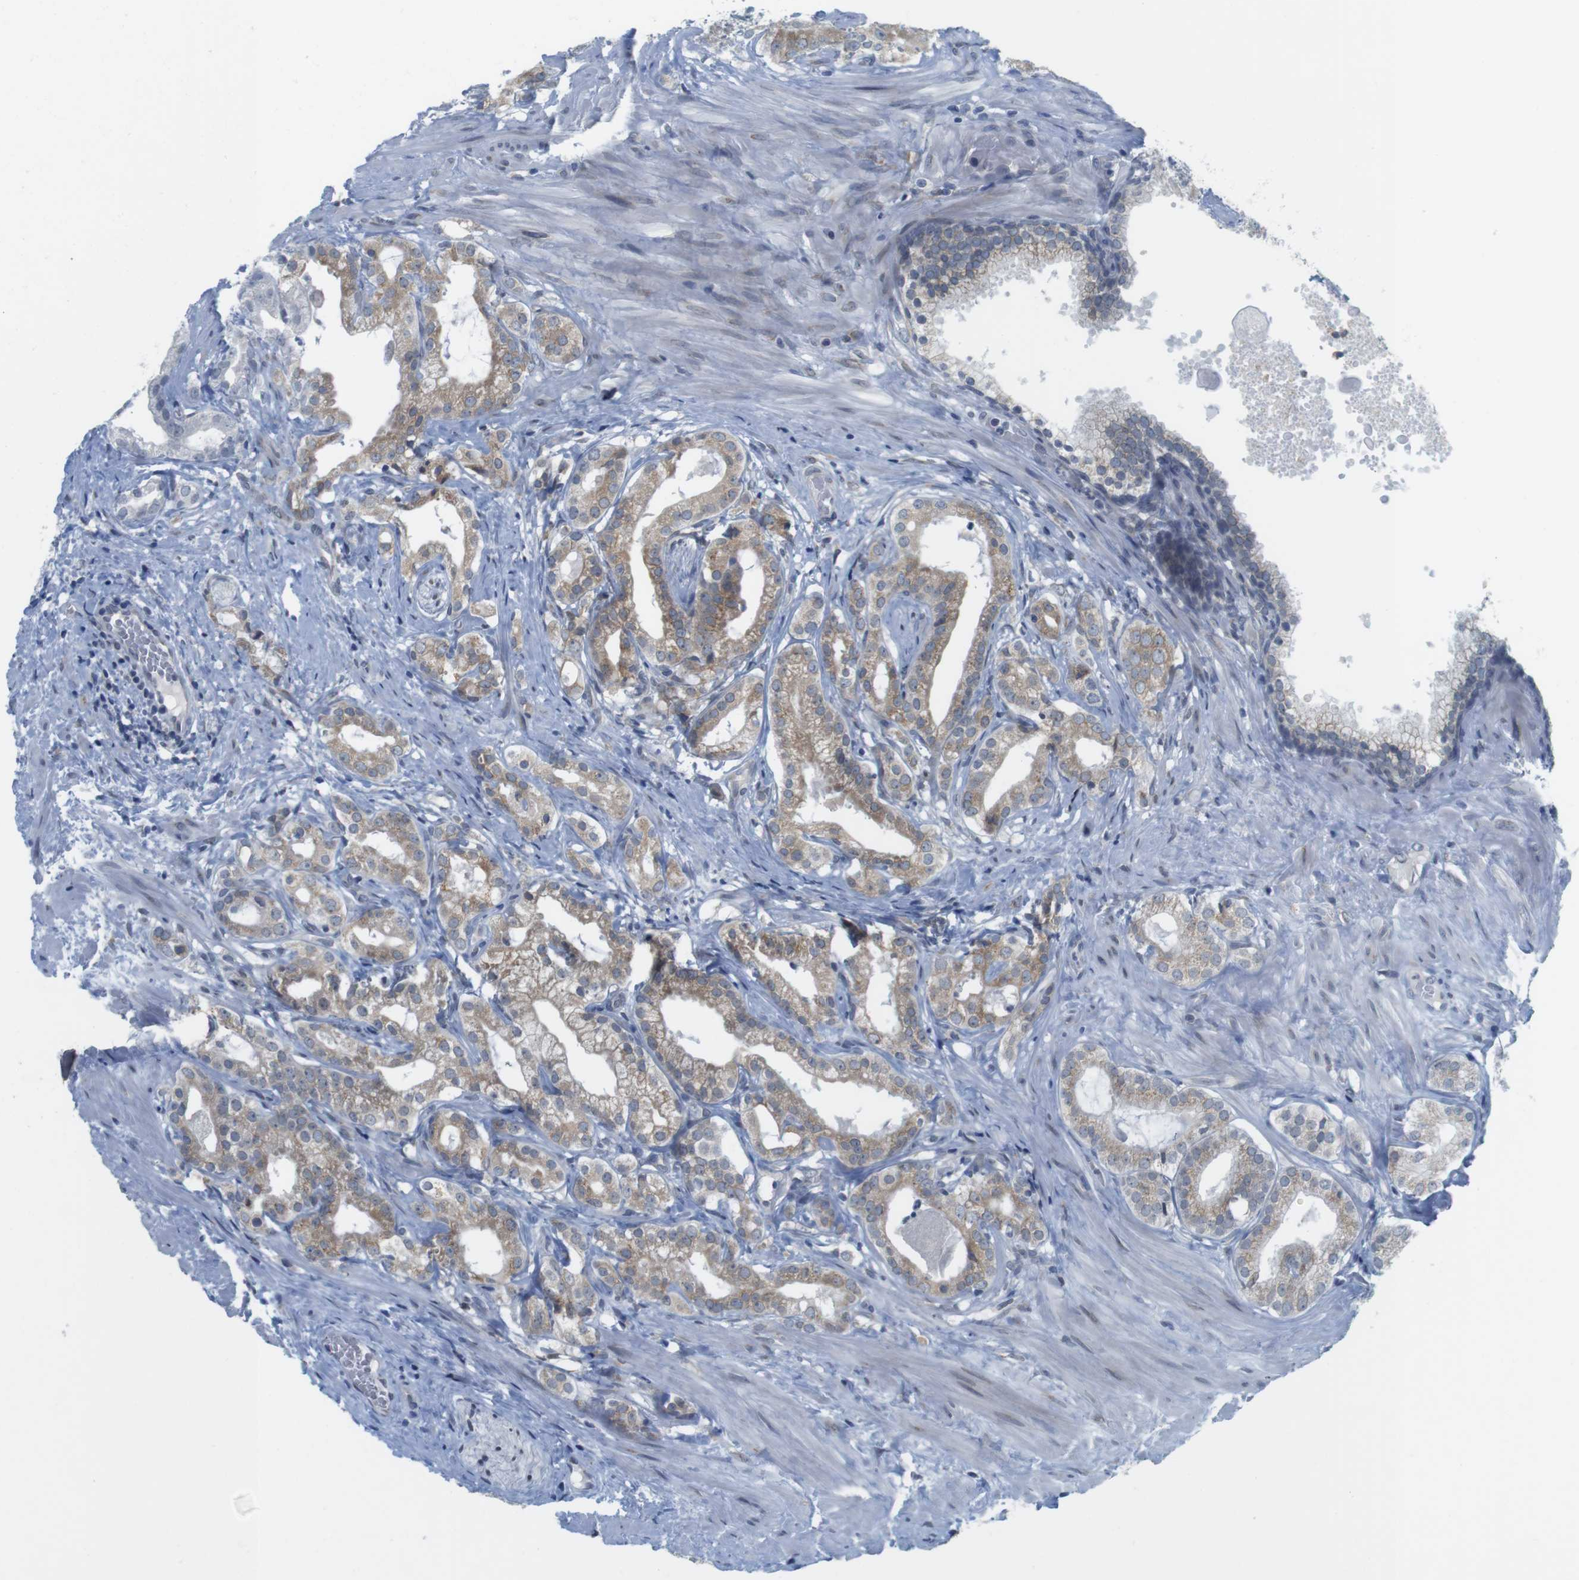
{"staining": {"intensity": "weak", "quantity": "<25%", "location": "cytoplasmic/membranous"}, "tissue": "prostate cancer", "cell_type": "Tumor cells", "image_type": "cancer", "snomed": [{"axis": "morphology", "description": "Adenocarcinoma, Low grade"}, {"axis": "topography", "description": "Prostate"}], "caption": "High power microscopy image of an immunohistochemistry (IHC) micrograph of prostate adenocarcinoma (low-grade), revealing no significant staining in tumor cells.", "gene": "ERGIC3", "patient": {"sex": "male", "age": 59}}